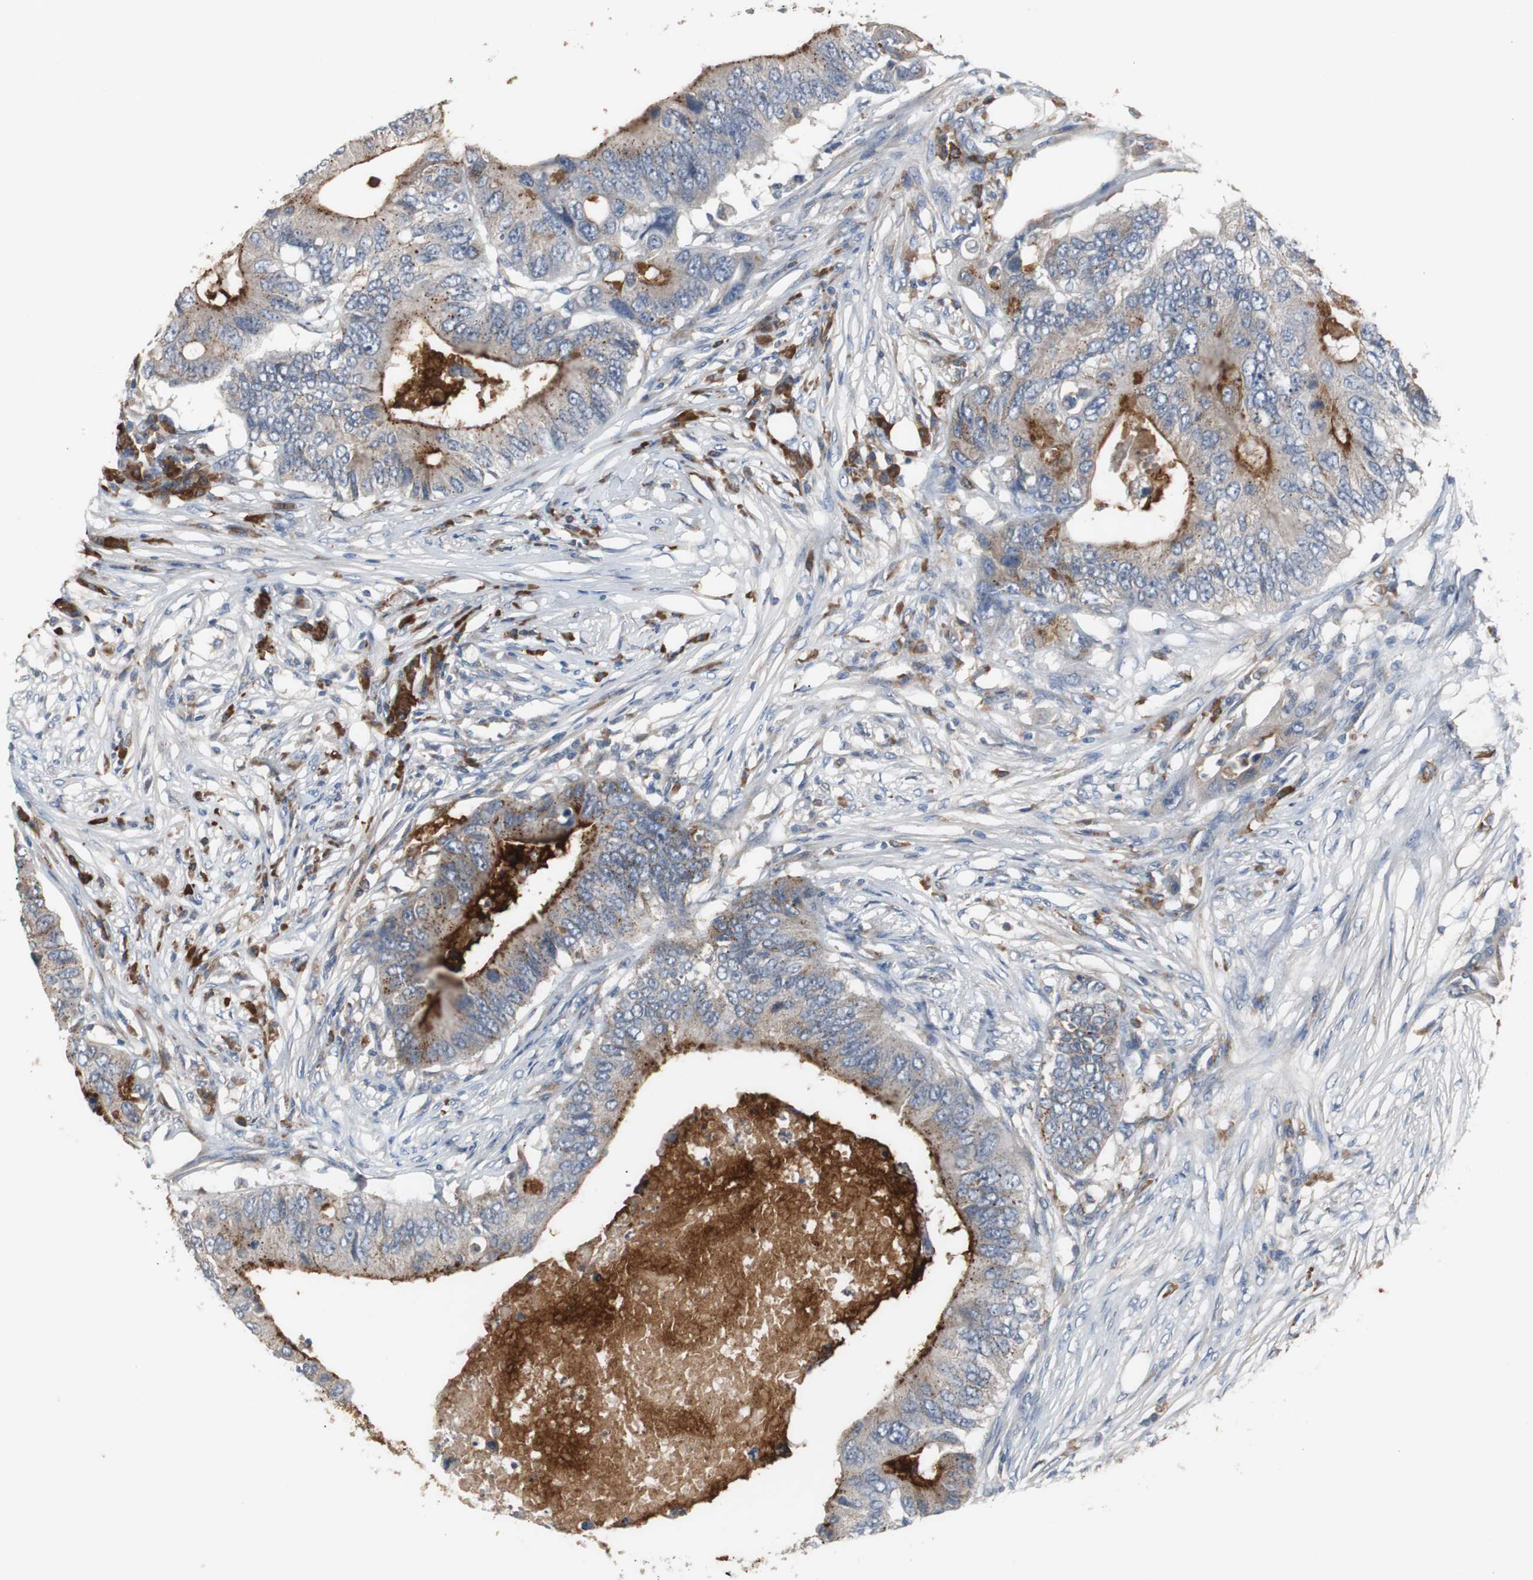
{"staining": {"intensity": "weak", "quantity": "25%-75%", "location": "cytoplasmic/membranous"}, "tissue": "colorectal cancer", "cell_type": "Tumor cells", "image_type": "cancer", "snomed": [{"axis": "morphology", "description": "Adenocarcinoma, NOS"}, {"axis": "topography", "description": "Colon"}], "caption": "Protein staining displays weak cytoplasmic/membranous positivity in about 25%-75% of tumor cells in colorectal cancer (adenocarcinoma).", "gene": "SORT1", "patient": {"sex": "male", "age": 71}}